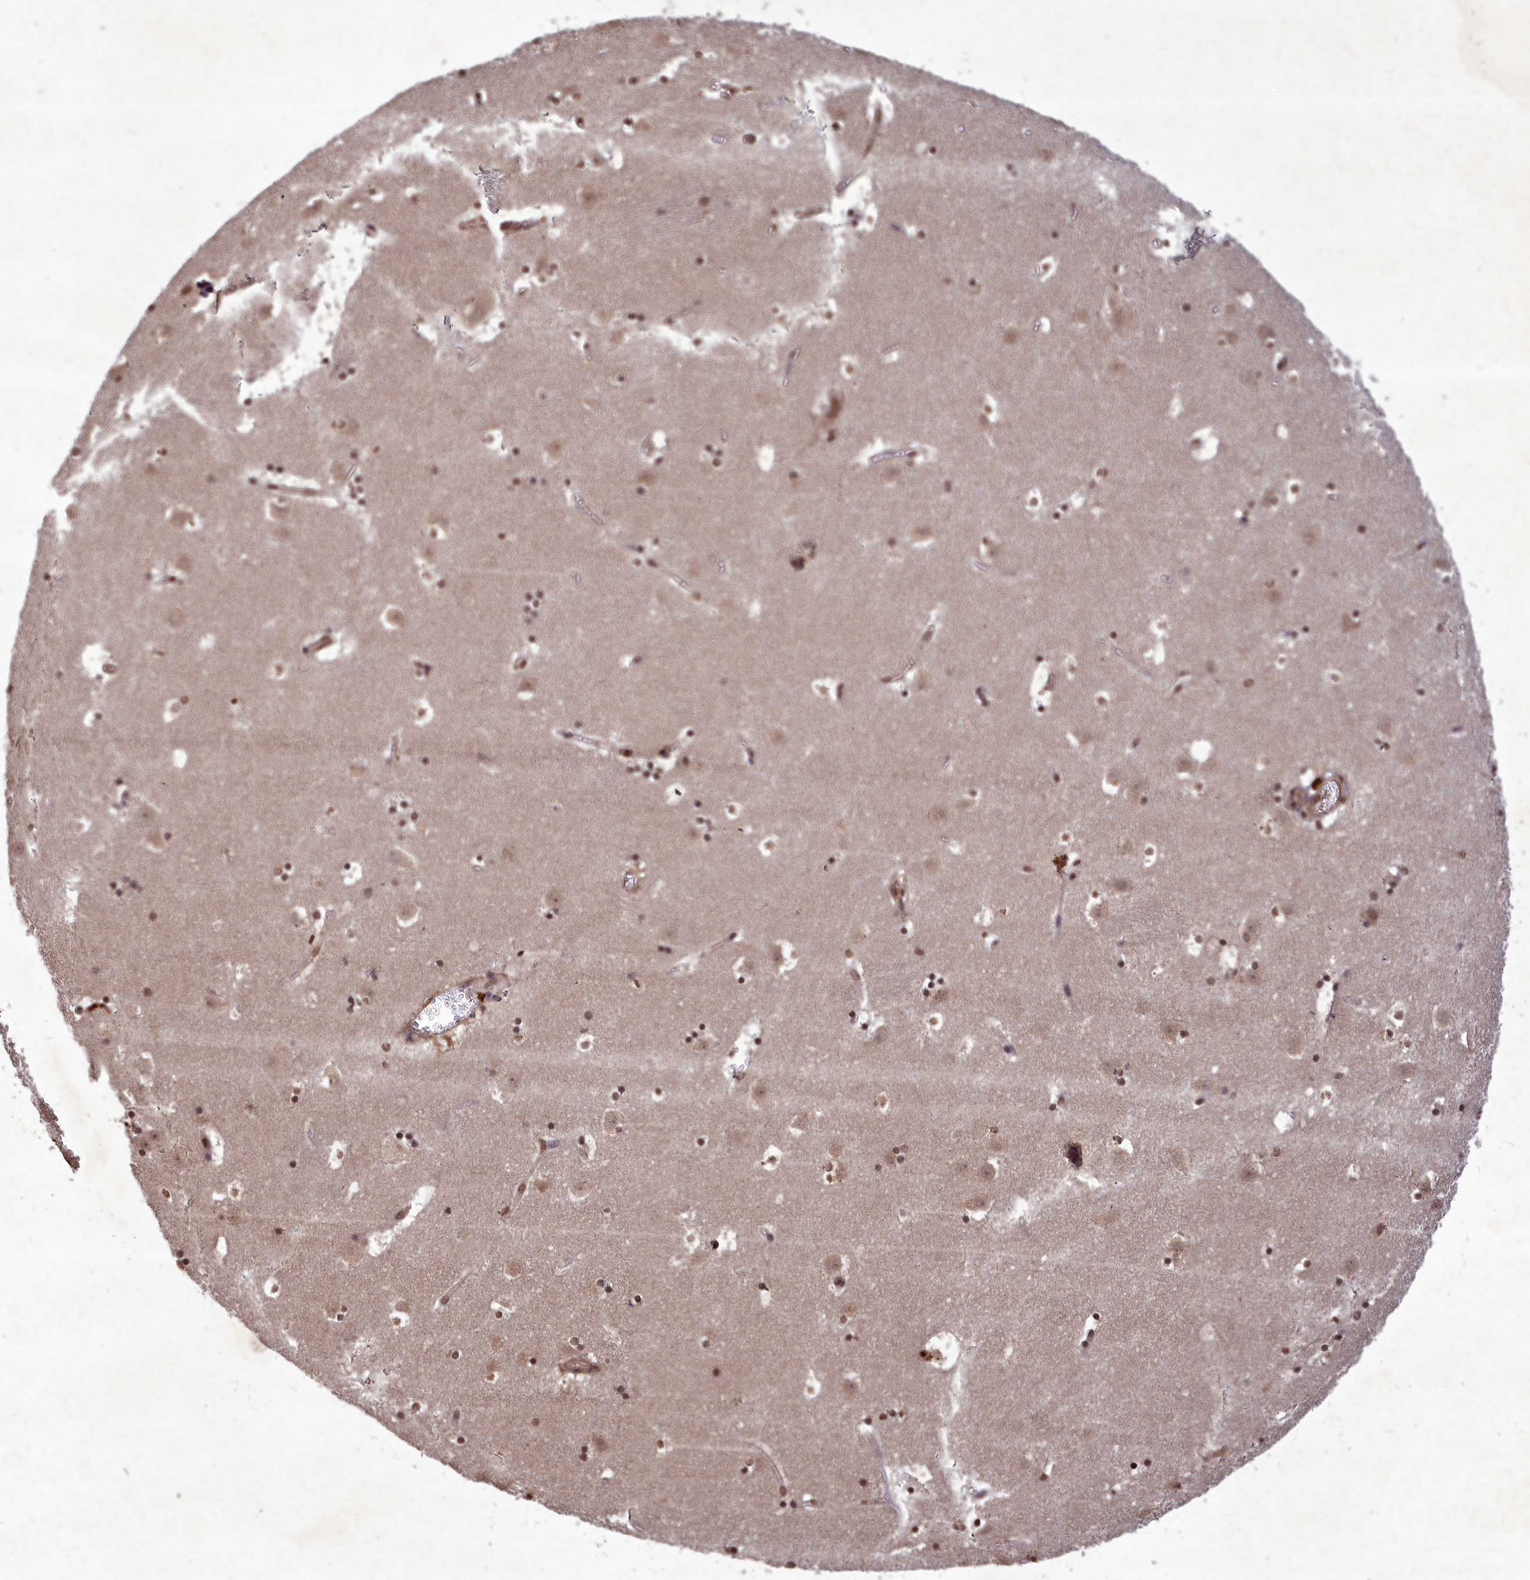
{"staining": {"intensity": "moderate", "quantity": ">75%", "location": "nuclear"}, "tissue": "caudate", "cell_type": "Glial cells", "image_type": "normal", "snomed": [{"axis": "morphology", "description": "Normal tissue, NOS"}, {"axis": "topography", "description": "Lateral ventricle wall"}], "caption": "Caudate stained with DAB (3,3'-diaminobenzidine) immunohistochemistry shows medium levels of moderate nuclear staining in approximately >75% of glial cells. The staining was performed using DAB (3,3'-diaminobenzidine), with brown indicating positive protein expression. Nuclei are stained blue with hematoxylin.", "gene": "SRMS", "patient": {"sex": "male", "age": 45}}